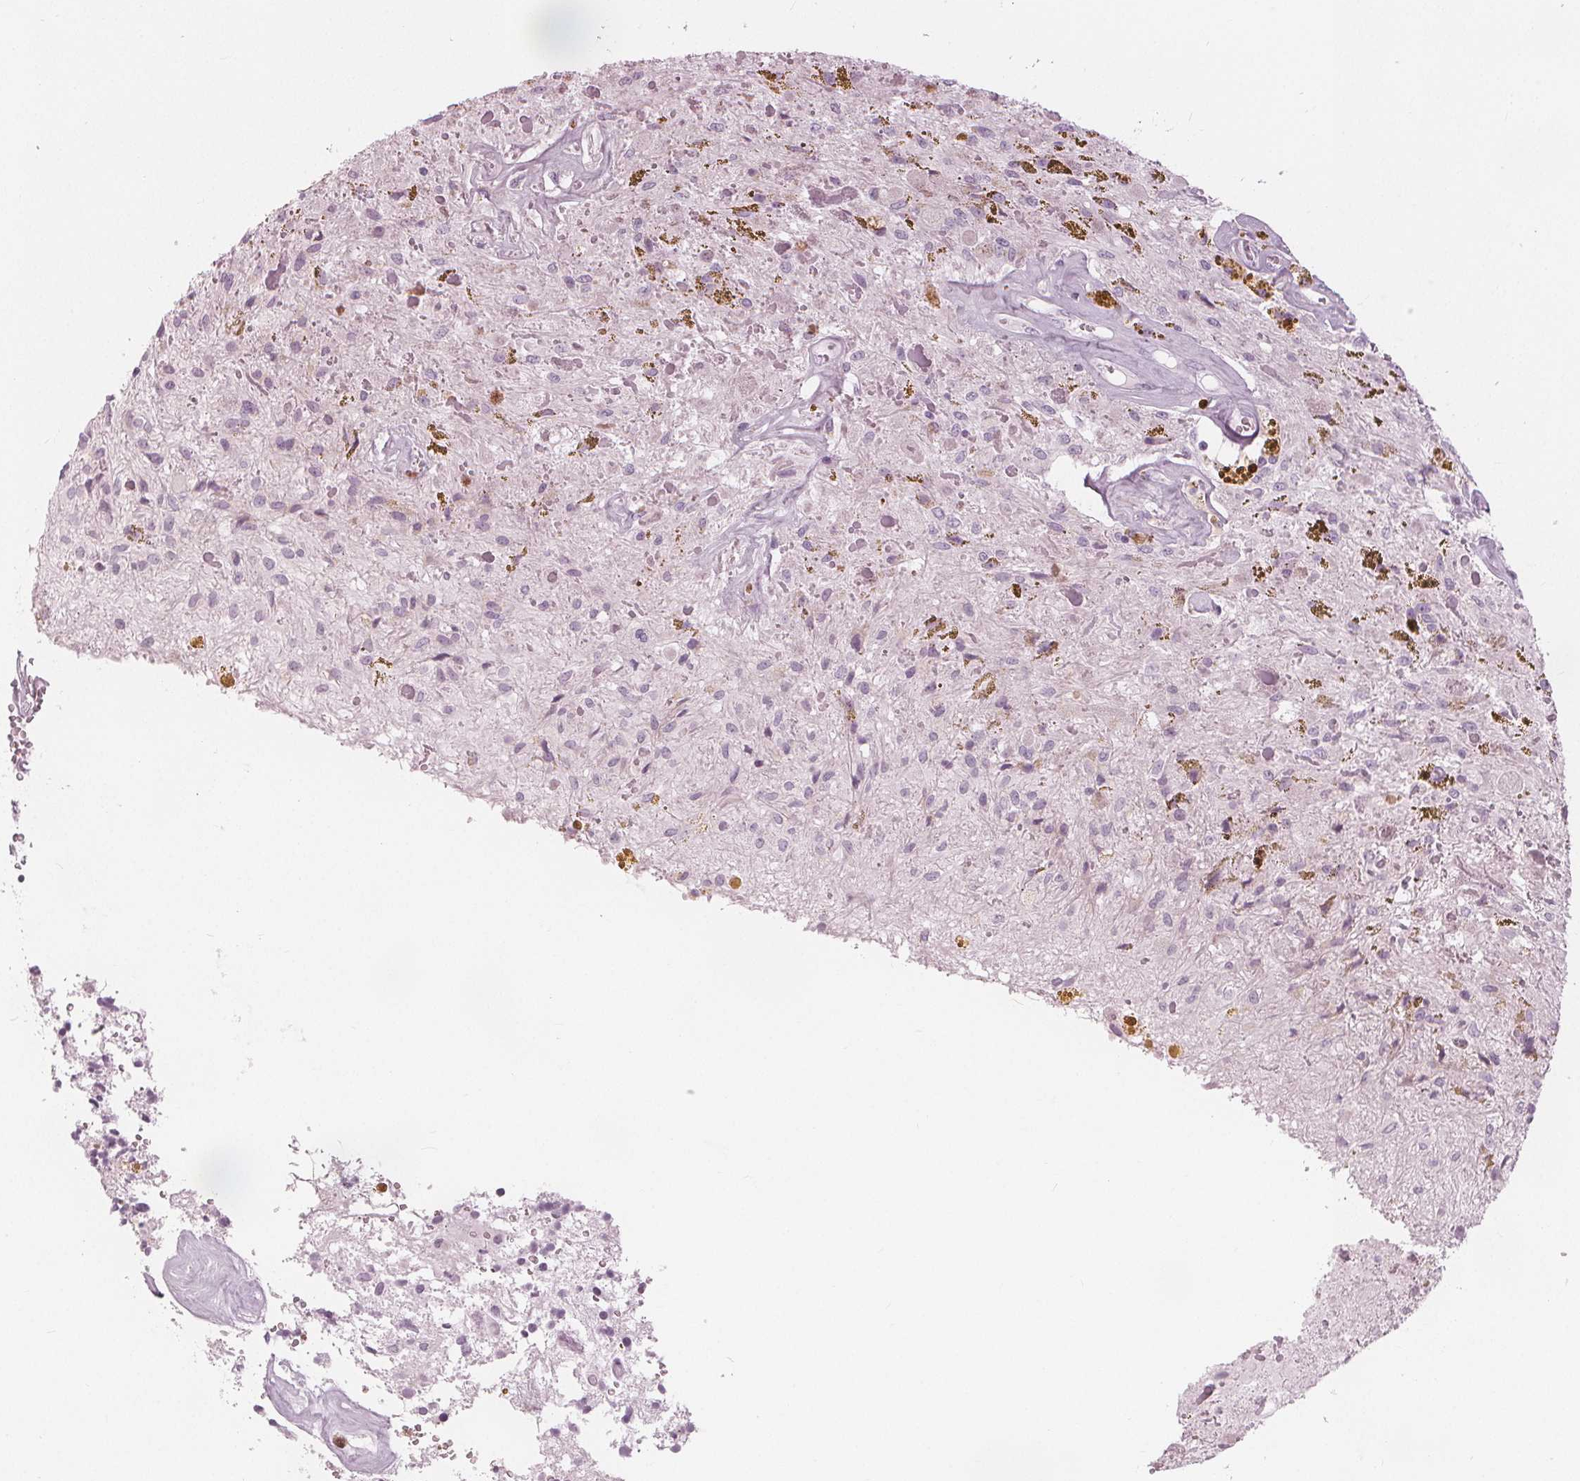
{"staining": {"intensity": "negative", "quantity": "none", "location": "none"}, "tissue": "glioma", "cell_type": "Tumor cells", "image_type": "cancer", "snomed": [{"axis": "morphology", "description": "Glioma, malignant, Low grade"}, {"axis": "topography", "description": "Cerebellum"}], "caption": "Tumor cells show no significant expression in malignant low-grade glioma.", "gene": "PAEP", "patient": {"sex": "female", "age": 14}}